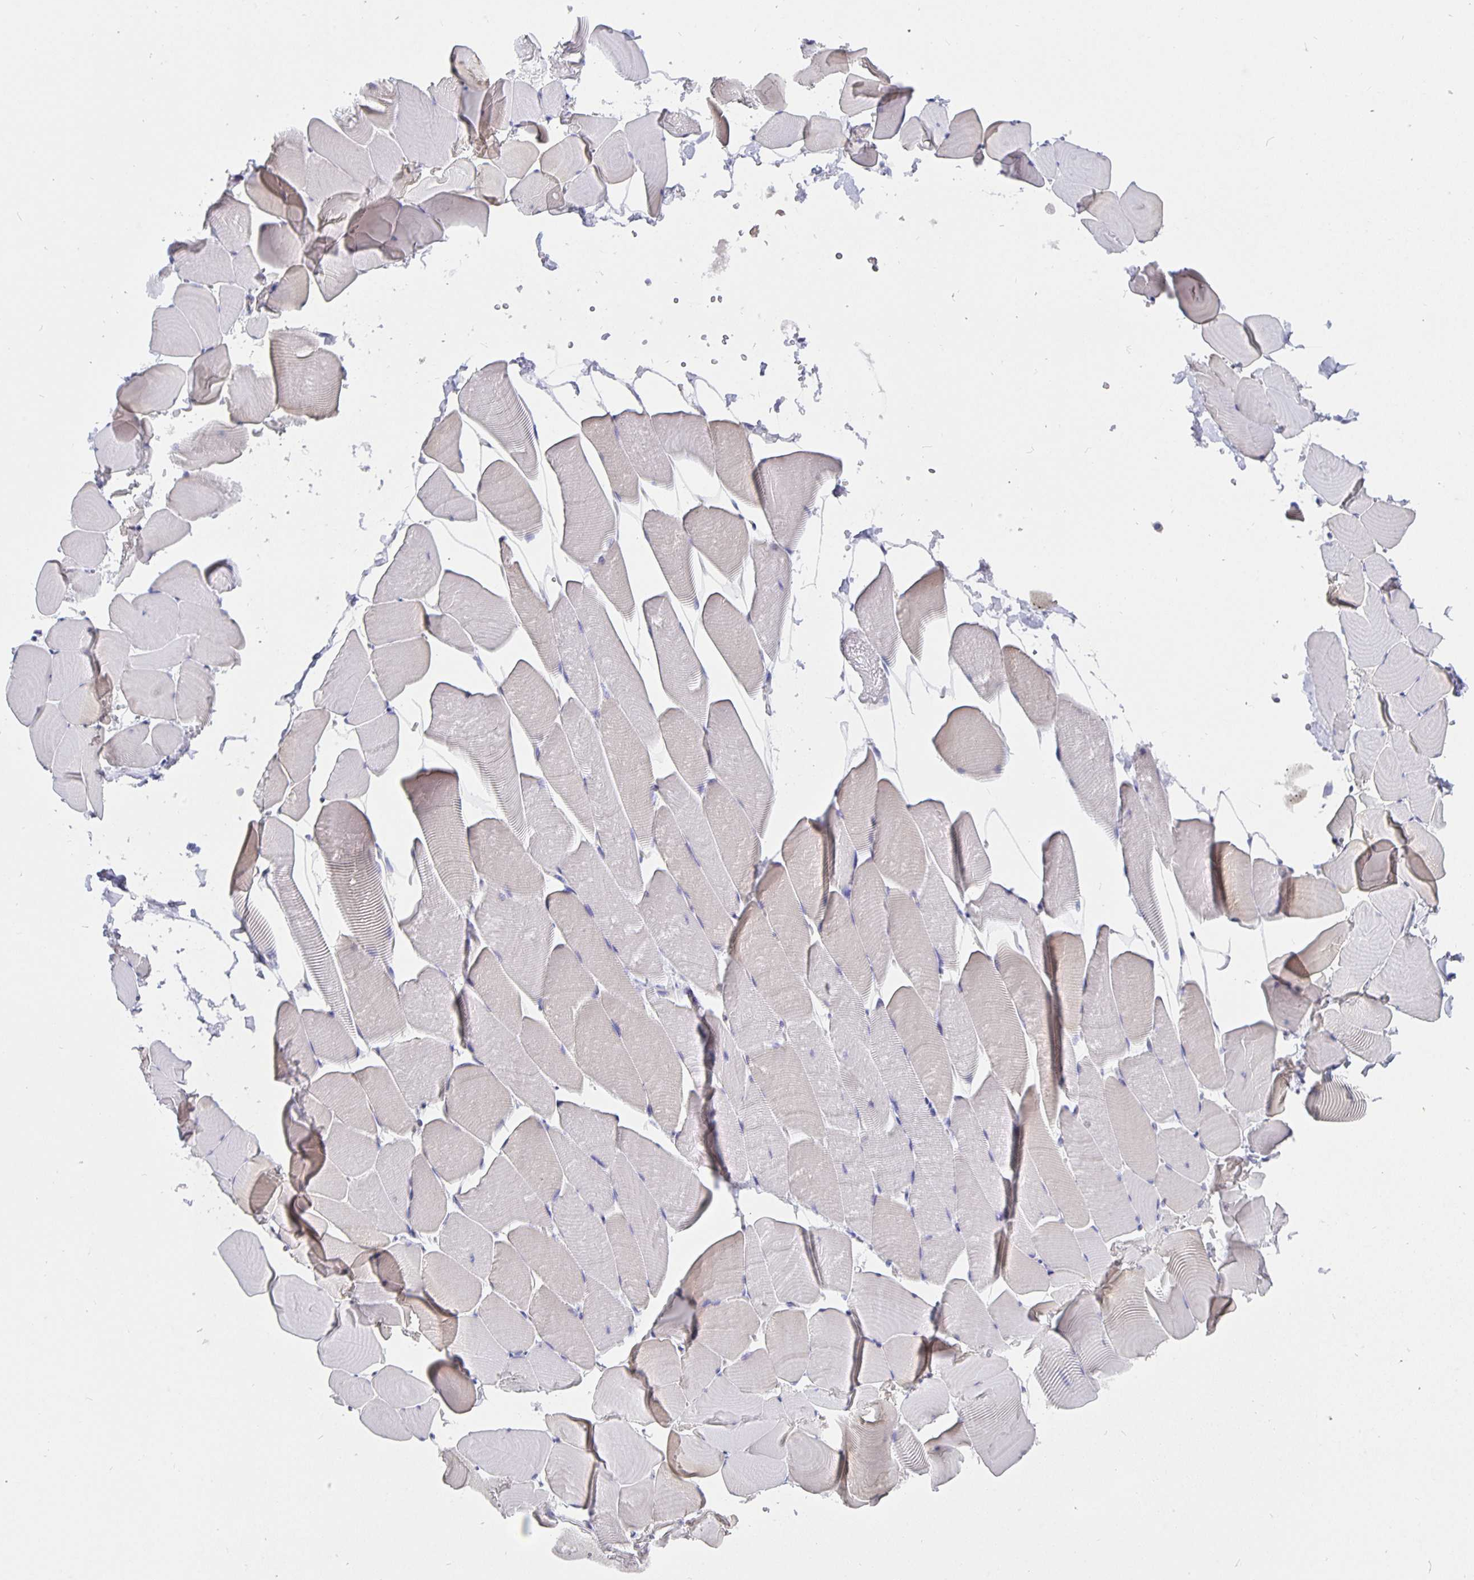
{"staining": {"intensity": "negative", "quantity": "none", "location": "none"}, "tissue": "skeletal muscle", "cell_type": "Myocytes", "image_type": "normal", "snomed": [{"axis": "morphology", "description": "Normal tissue, NOS"}, {"axis": "topography", "description": "Skeletal muscle"}], "caption": "Protein analysis of normal skeletal muscle exhibits no significant expression in myocytes.", "gene": "CFAP74", "patient": {"sex": "male", "age": 25}}